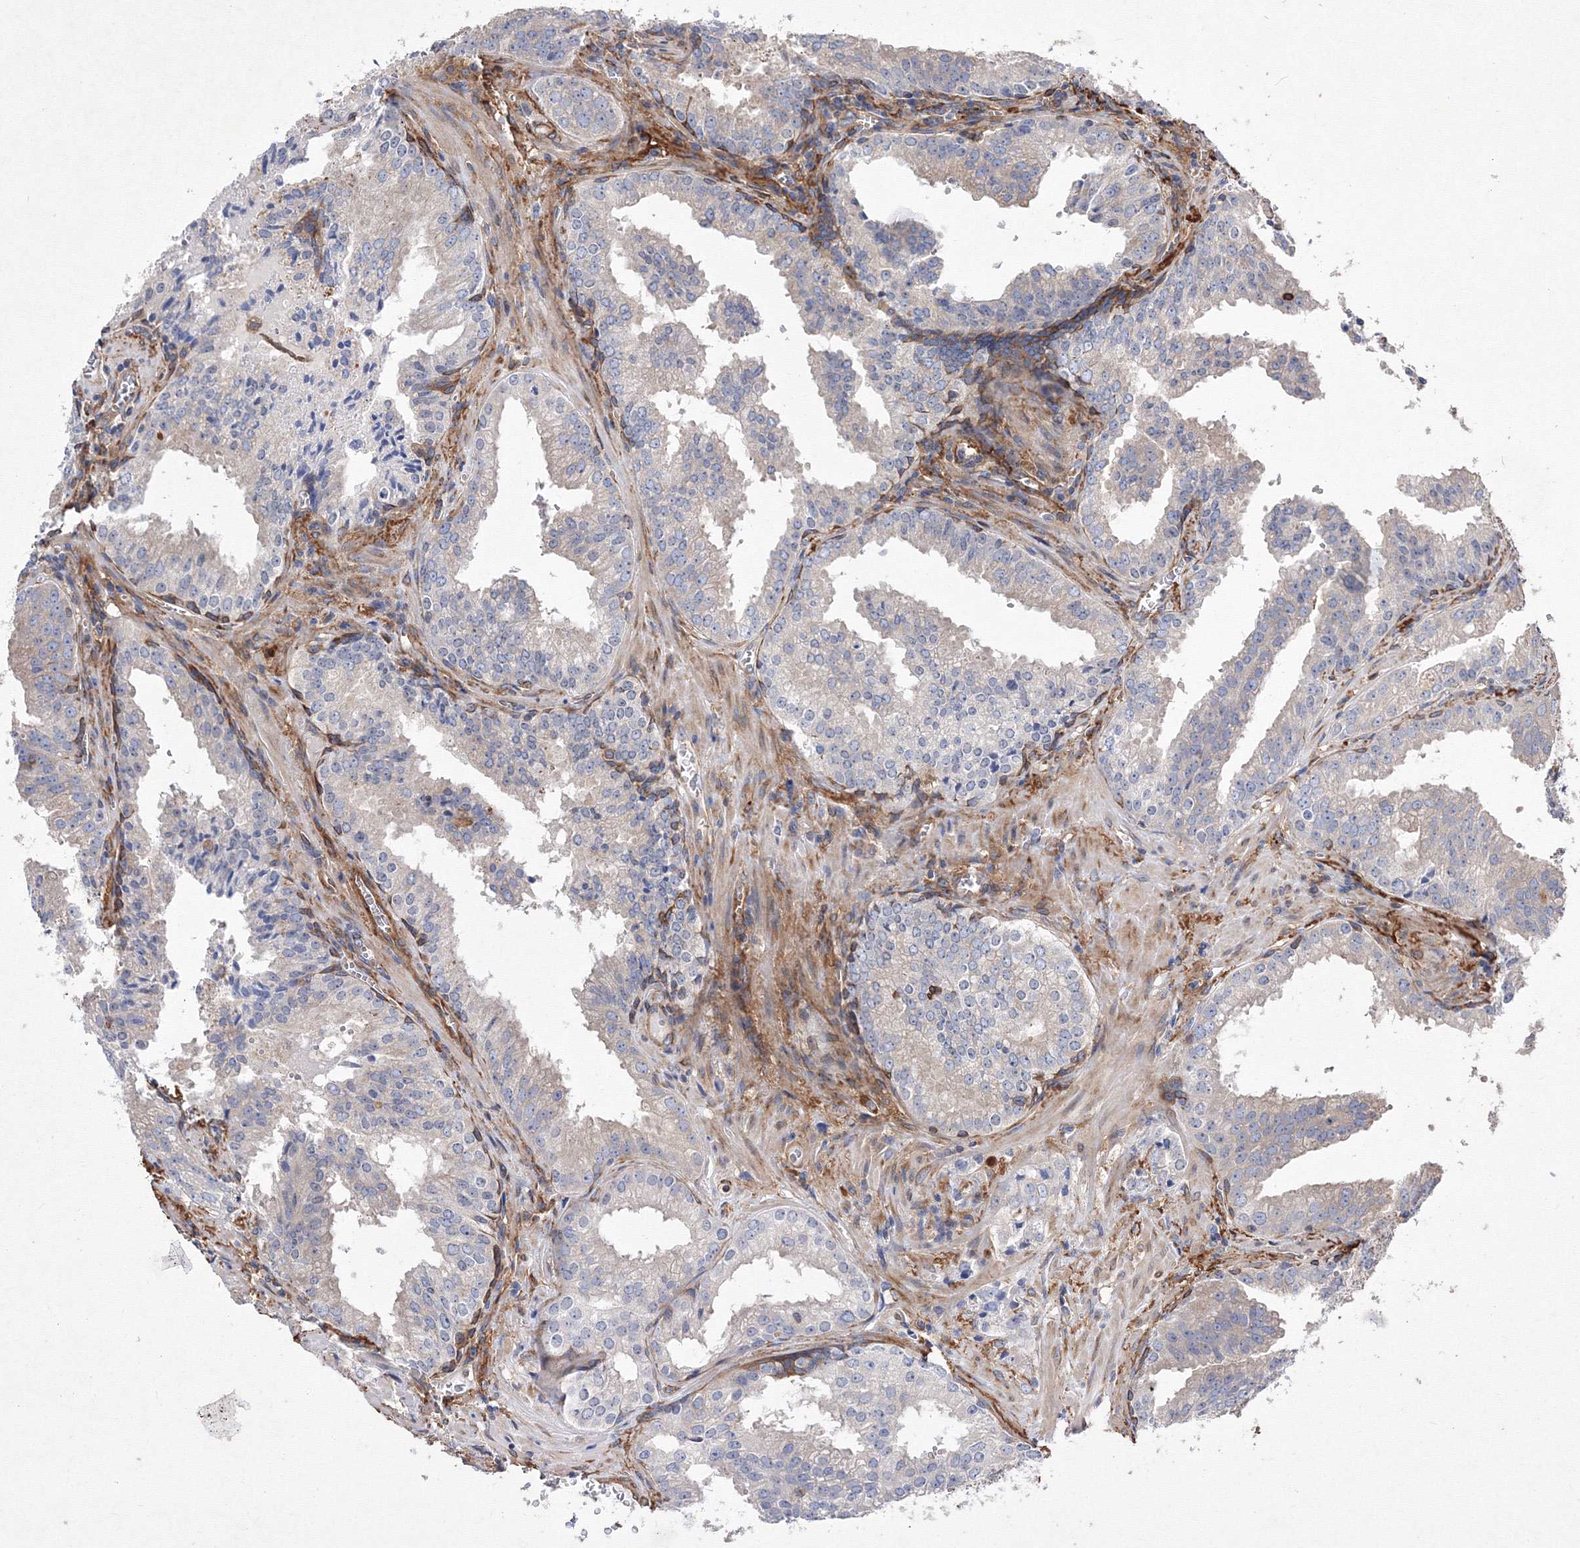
{"staining": {"intensity": "negative", "quantity": "none", "location": "none"}, "tissue": "prostate cancer", "cell_type": "Tumor cells", "image_type": "cancer", "snomed": [{"axis": "morphology", "description": "Adenocarcinoma, High grade"}, {"axis": "topography", "description": "Prostate"}], "caption": "This histopathology image is of prostate cancer stained with immunohistochemistry to label a protein in brown with the nuclei are counter-stained blue. There is no staining in tumor cells.", "gene": "SNX18", "patient": {"sex": "male", "age": 68}}